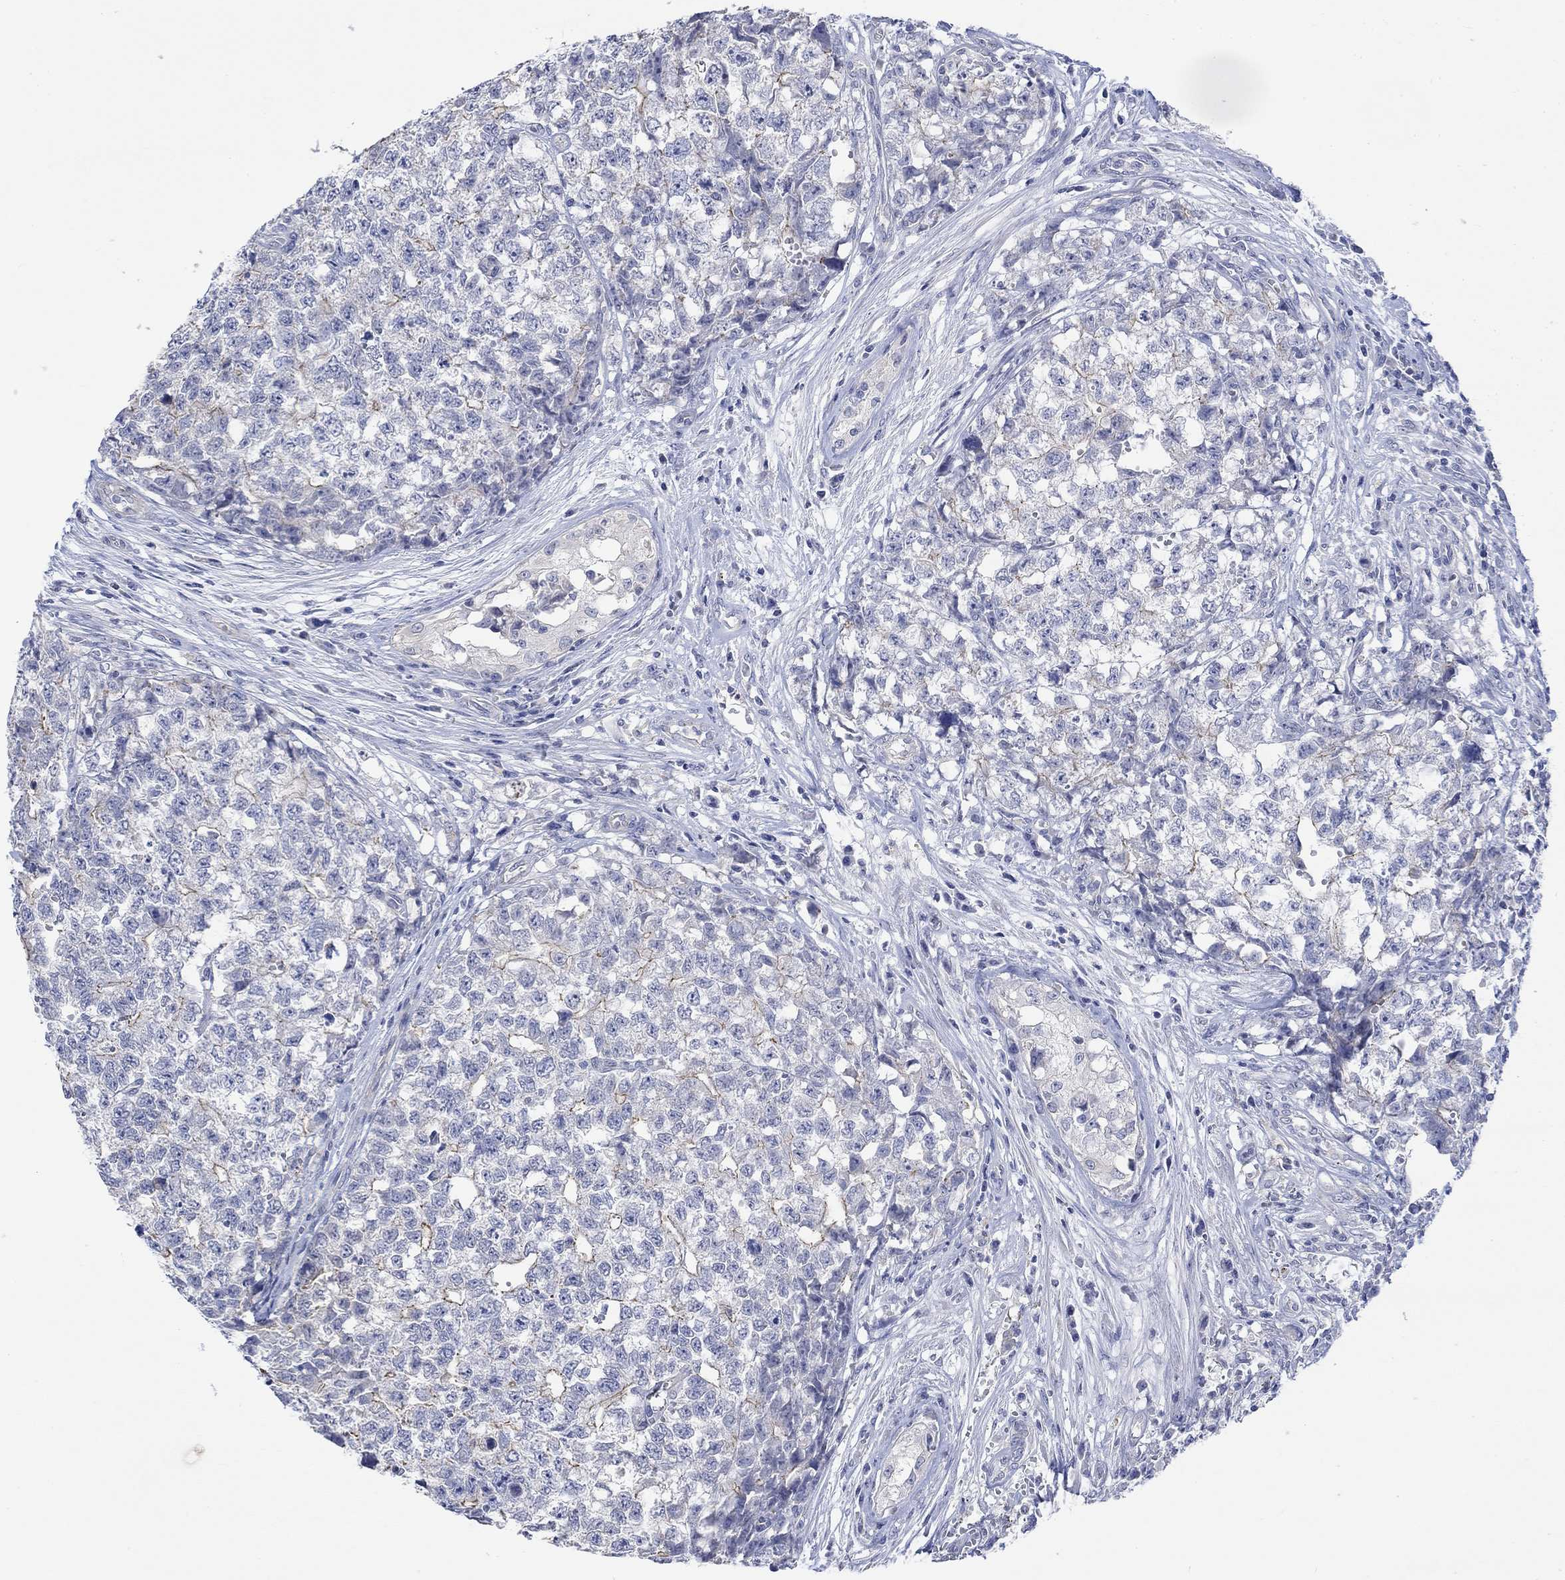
{"staining": {"intensity": "weak", "quantity": "<25%", "location": "cytoplasmic/membranous"}, "tissue": "testis cancer", "cell_type": "Tumor cells", "image_type": "cancer", "snomed": [{"axis": "morphology", "description": "Seminoma, NOS"}, {"axis": "morphology", "description": "Carcinoma, Embryonal, NOS"}, {"axis": "topography", "description": "Testis"}], "caption": "This is an immunohistochemistry histopathology image of human testis seminoma. There is no positivity in tumor cells.", "gene": "AGRP", "patient": {"sex": "male", "age": 22}}